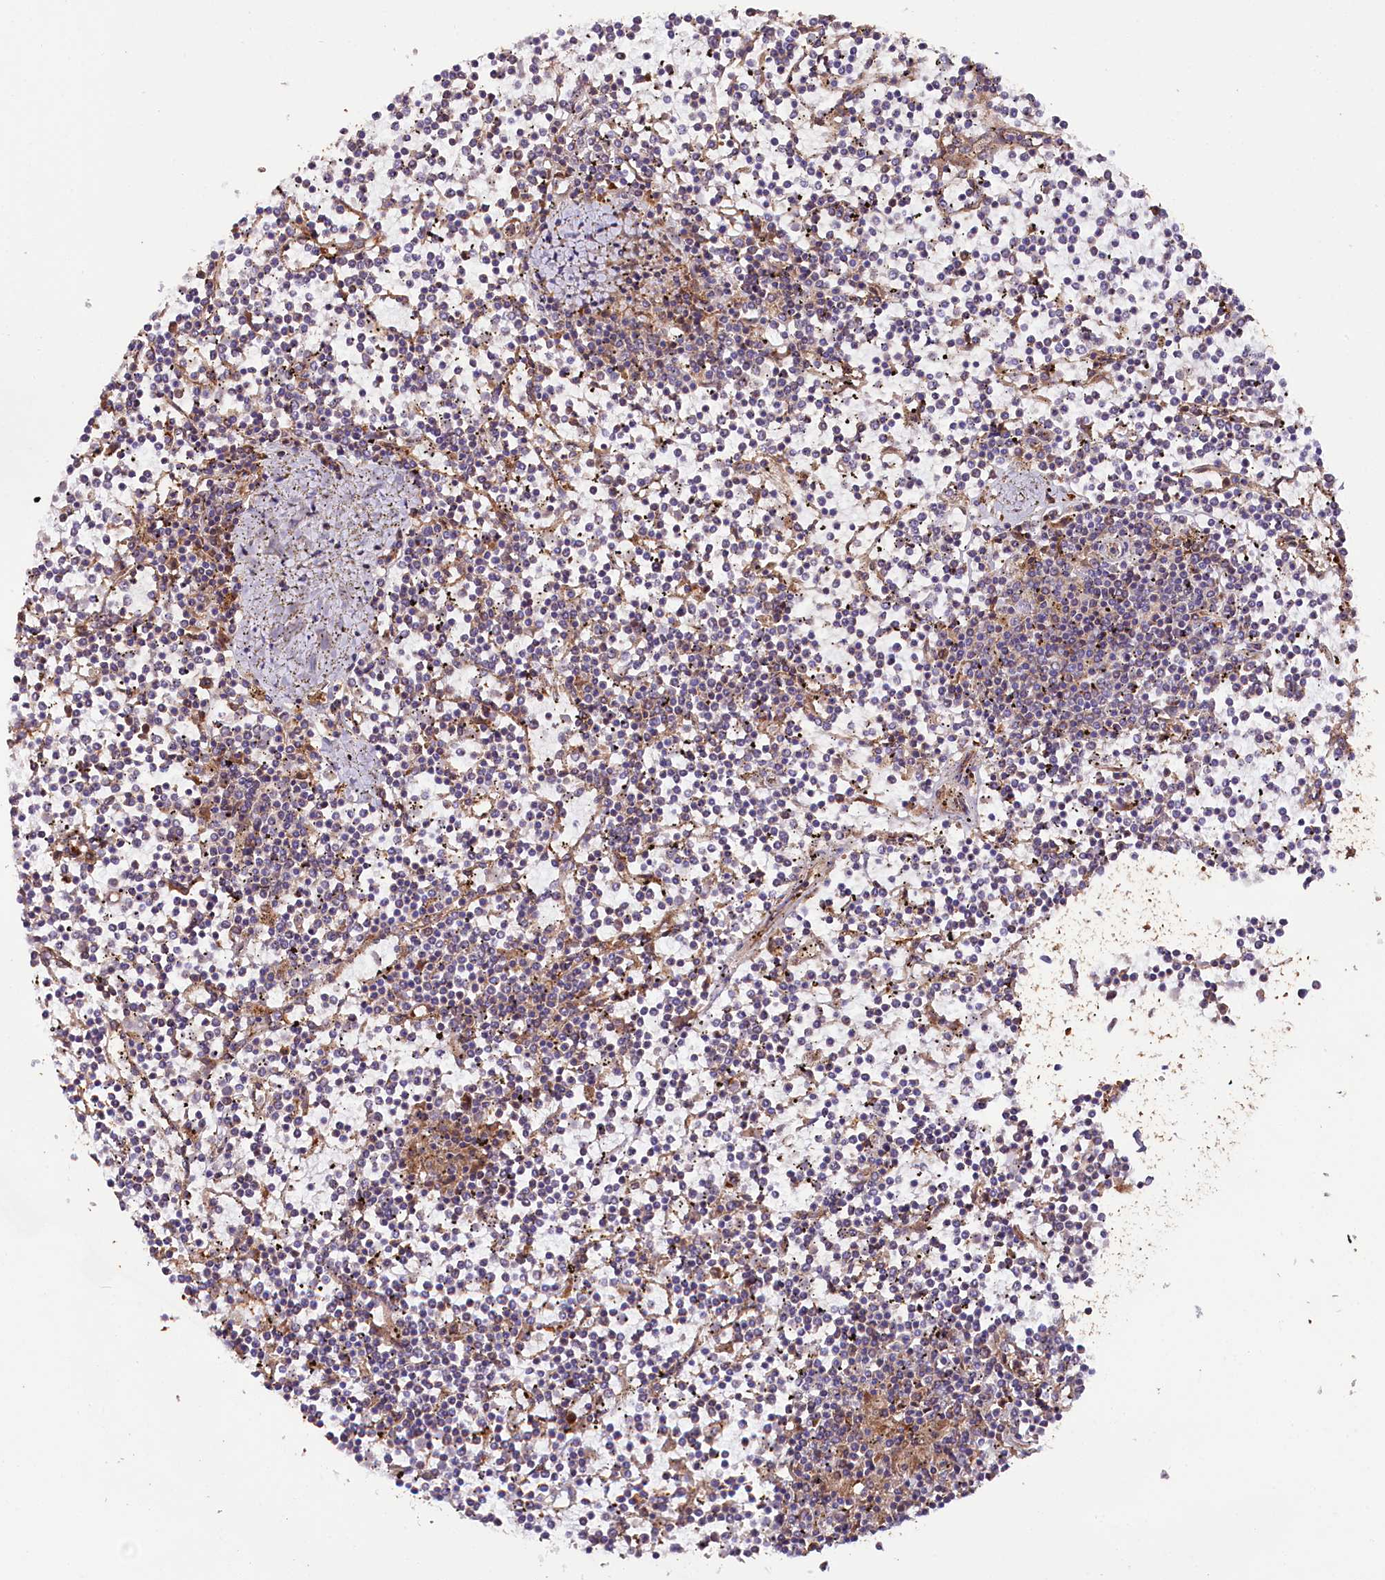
{"staining": {"intensity": "negative", "quantity": "none", "location": "none"}, "tissue": "lymphoma", "cell_type": "Tumor cells", "image_type": "cancer", "snomed": [{"axis": "morphology", "description": "Malignant lymphoma, non-Hodgkin's type, Low grade"}, {"axis": "topography", "description": "Spleen"}], "caption": "Lymphoma was stained to show a protein in brown. There is no significant staining in tumor cells. (DAB (3,3'-diaminobenzidine) immunohistochemistry with hematoxylin counter stain).", "gene": "CEP295", "patient": {"sex": "female", "age": 19}}